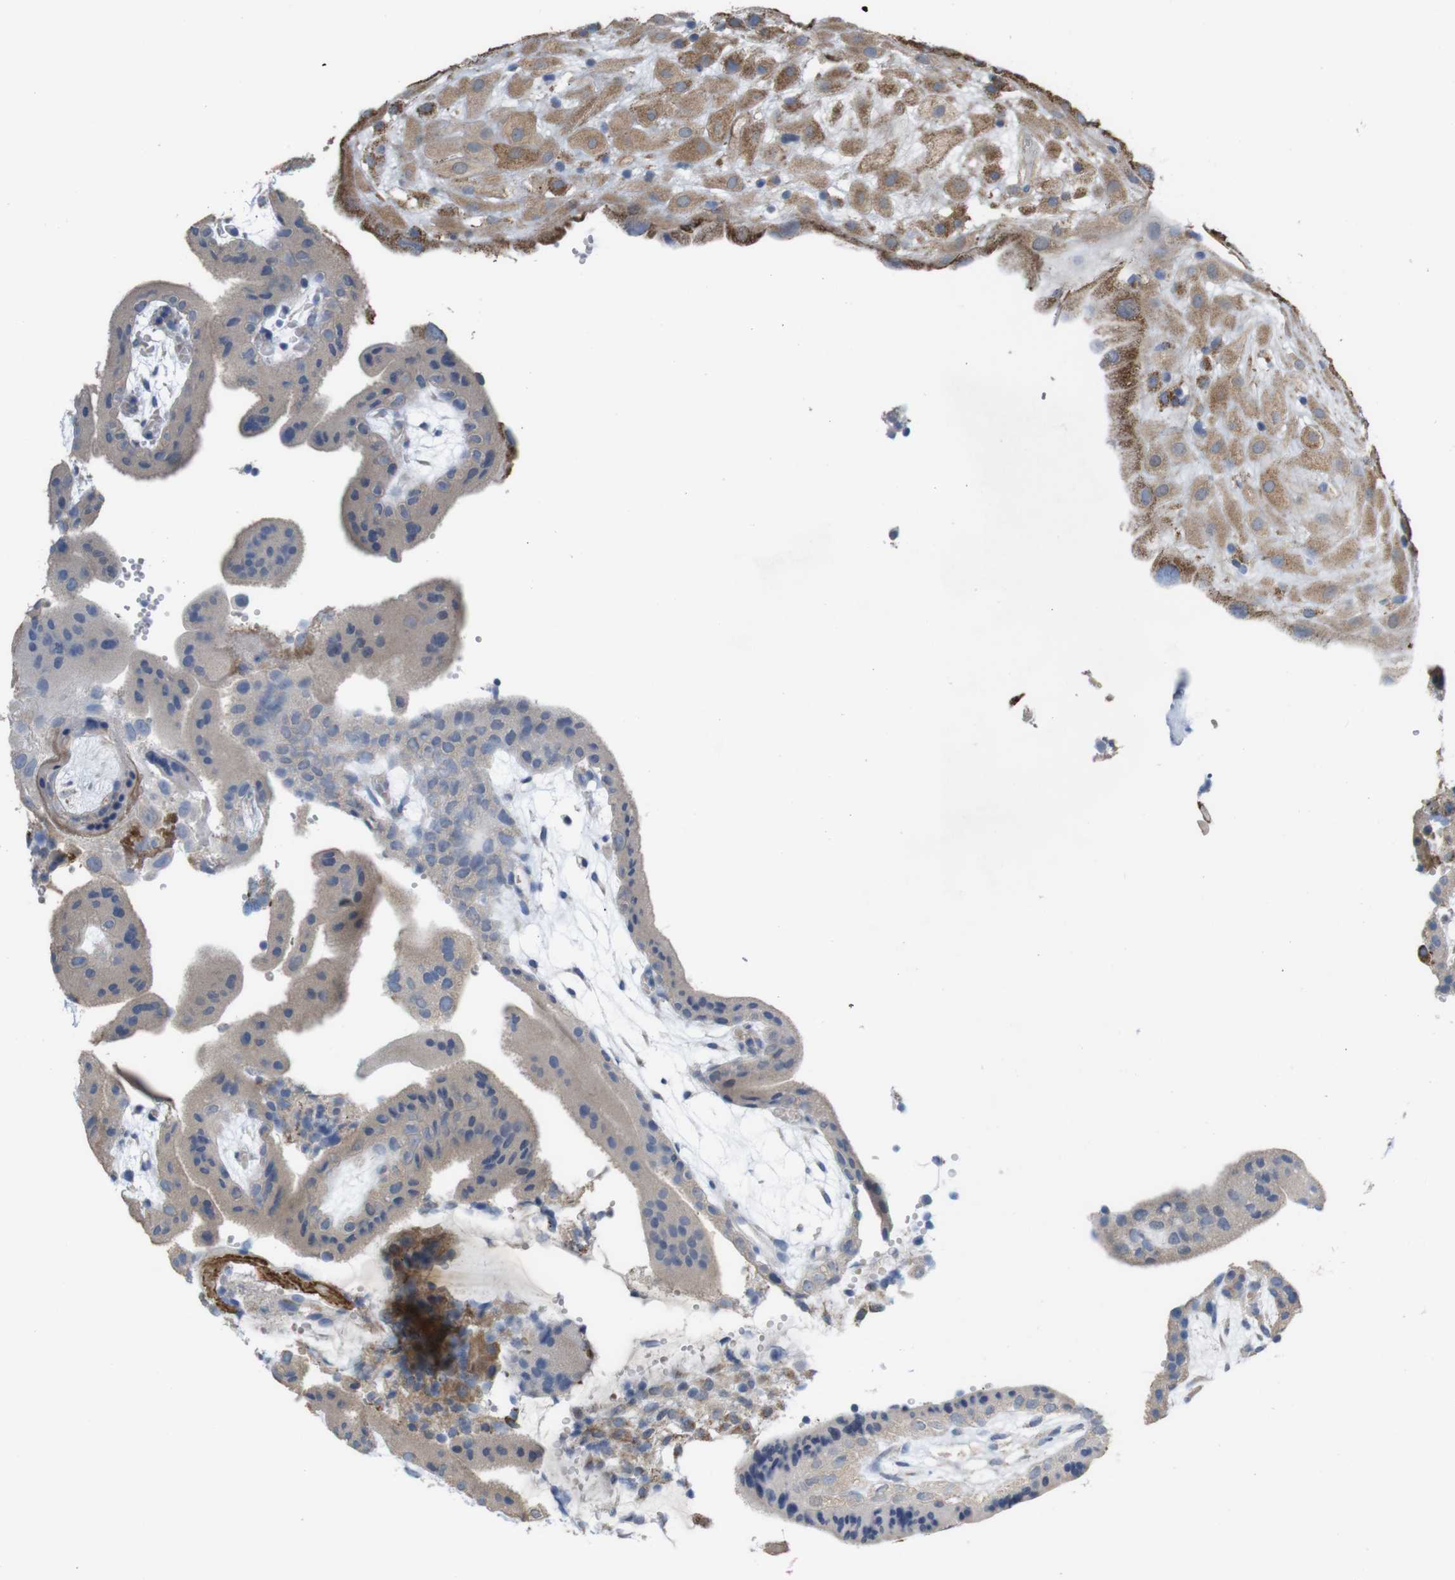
{"staining": {"intensity": "moderate", "quantity": ">75%", "location": "cytoplasmic/membranous"}, "tissue": "placenta", "cell_type": "Decidual cells", "image_type": "normal", "snomed": [{"axis": "morphology", "description": "Normal tissue, NOS"}, {"axis": "topography", "description": "Placenta"}], "caption": "A brown stain shows moderate cytoplasmic/membranous expression of a protein in decidual cells of unremarkable placenta.", "gene": "PTPRR", "patient": {"sex": "female", "age": 18}}